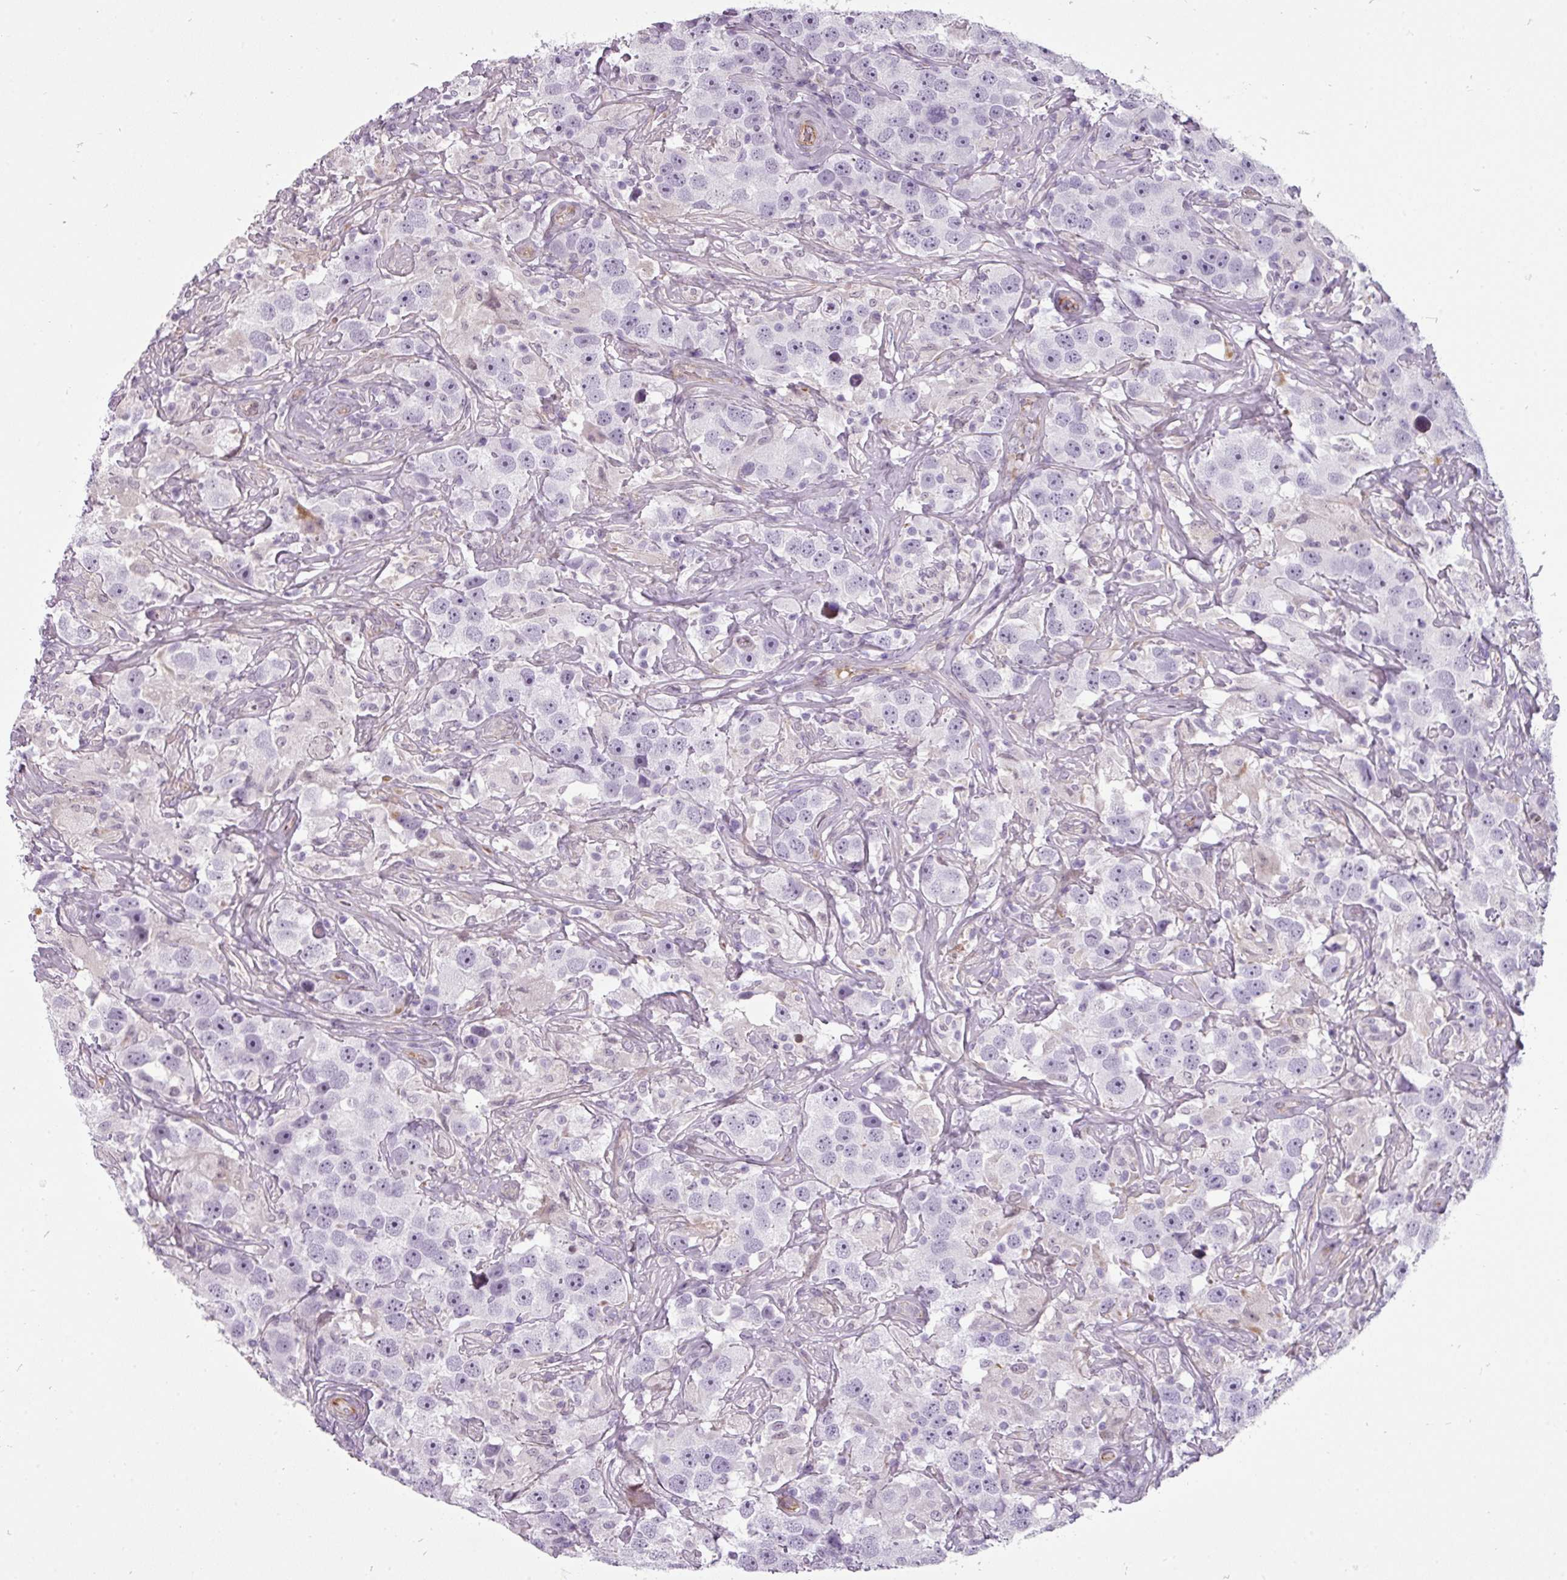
{"staining": {"intensity": "negative", "quantity": "none", "location": "none"}, "tissue": "testis cancer", "cell_type": "Tumor cells", "image_type": "cancer", "snomed": [{"axis": "morphology", "description": "Seminoma, NOS"}, {"axis": "topography", "description": "Testis"}], "caption": "This is a histopathology image of immunohistochemistry (IHC) staining of testis cancer, which shows no expression in tumor cells. (Immunohistochemistry, brightfield microscopy, high magnification).", "gene": "CHRDL1", "patient": {"sex": "male", "age": 49}}